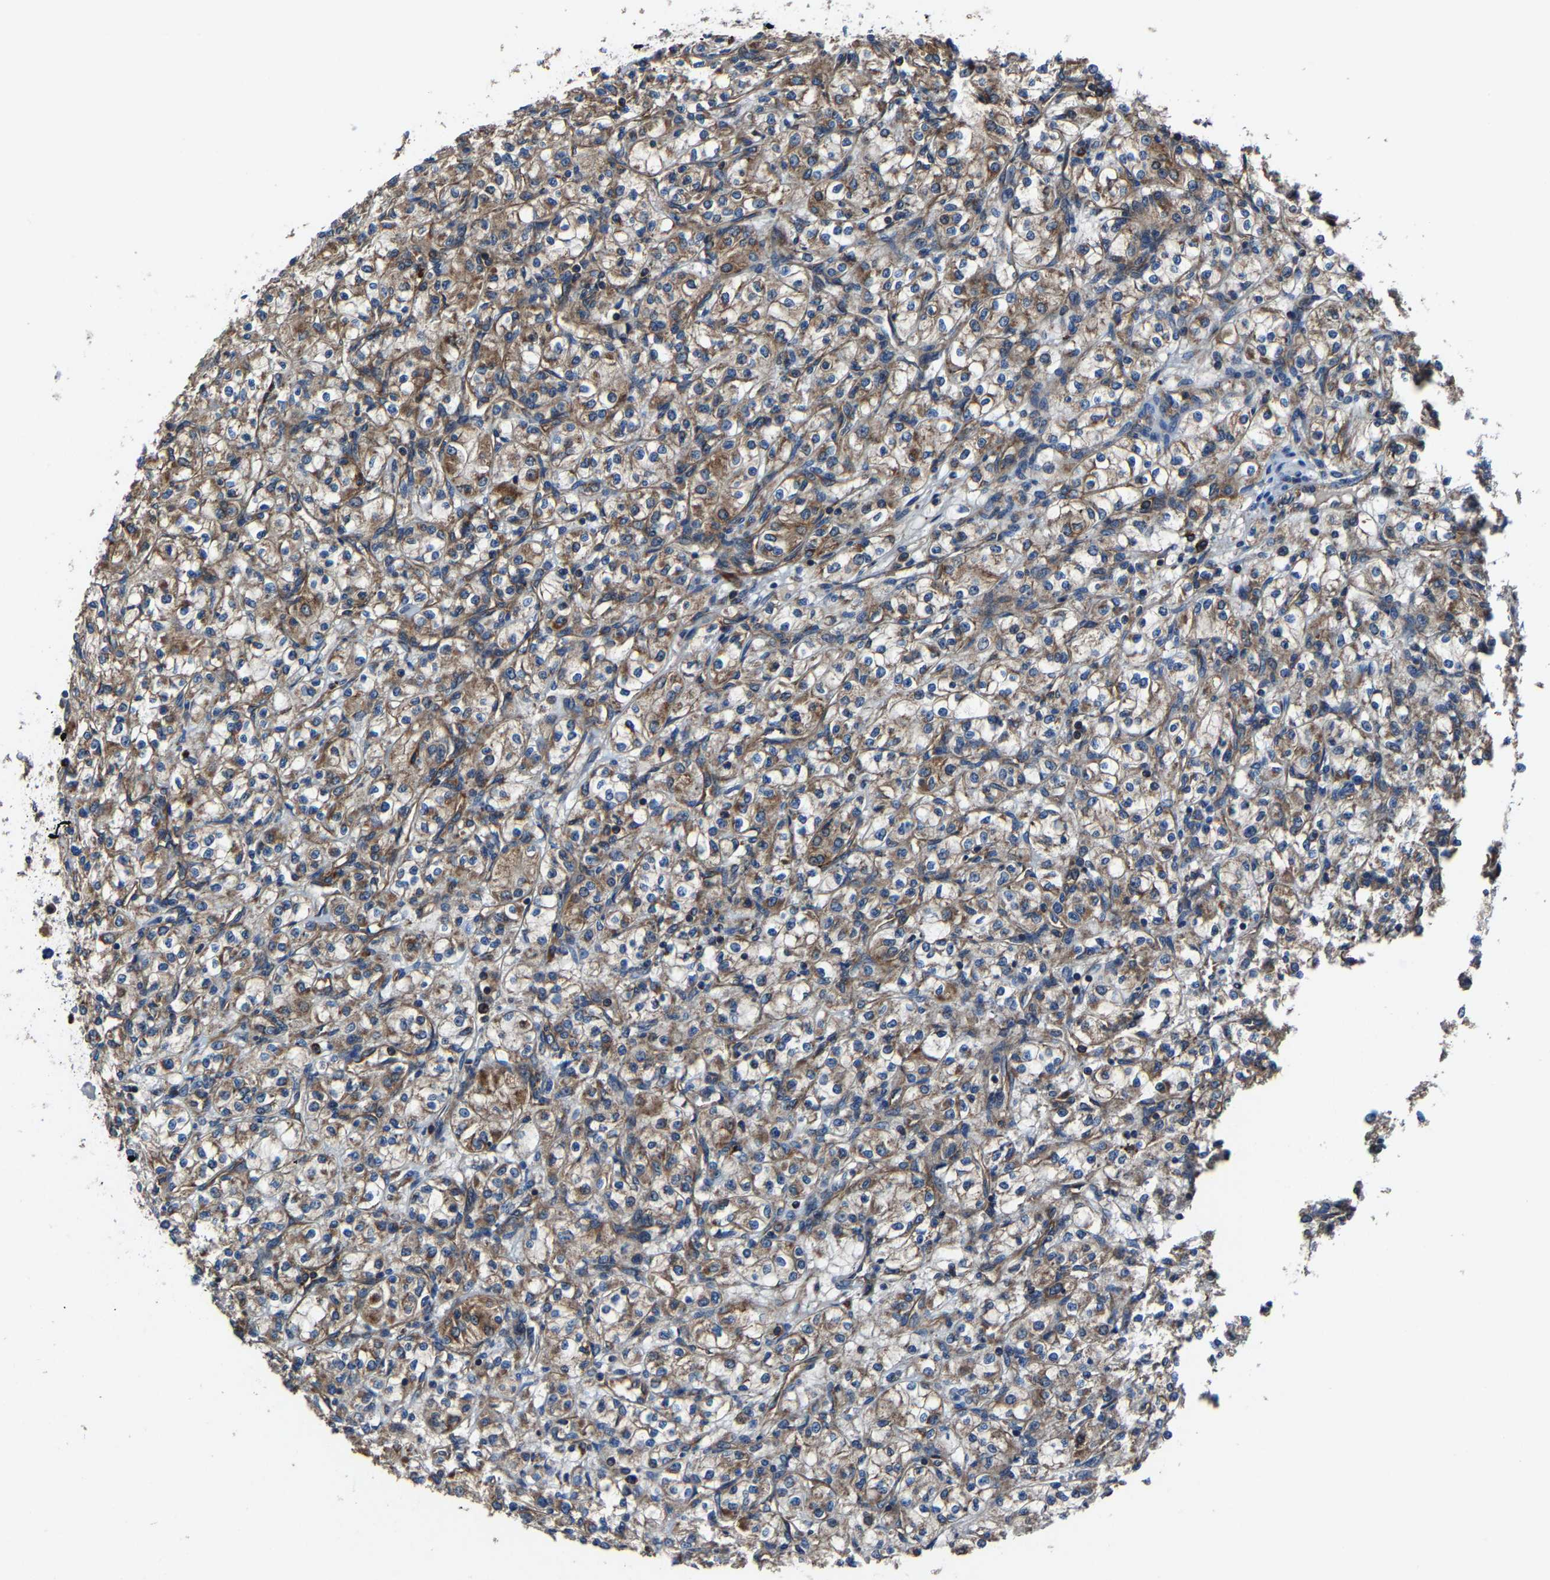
{"staining": {"intensity": "moderate", "quantity": ">75%", "location": "cytoplasmic/membranous"}, "tissue": "renal cancer", "cell_type": "Tumor cells", "image_type": "cancer", "snomed": [{"axis": "morphology", "description": "Adenocarcinoma, NOS"}, {"axis": "topography", "description": "Kidney"}], "caption": "A photomicrograph of human adenocarcinoma (renal) stained for a protein reveals moderate cytoplasmic/membranous brown staining in tumor cells. The protein of interest is shown in brown color, while the nuclei are stained blue.", "gene": "KIAA1958", "patient": {"sex": "male", "age": 77}}